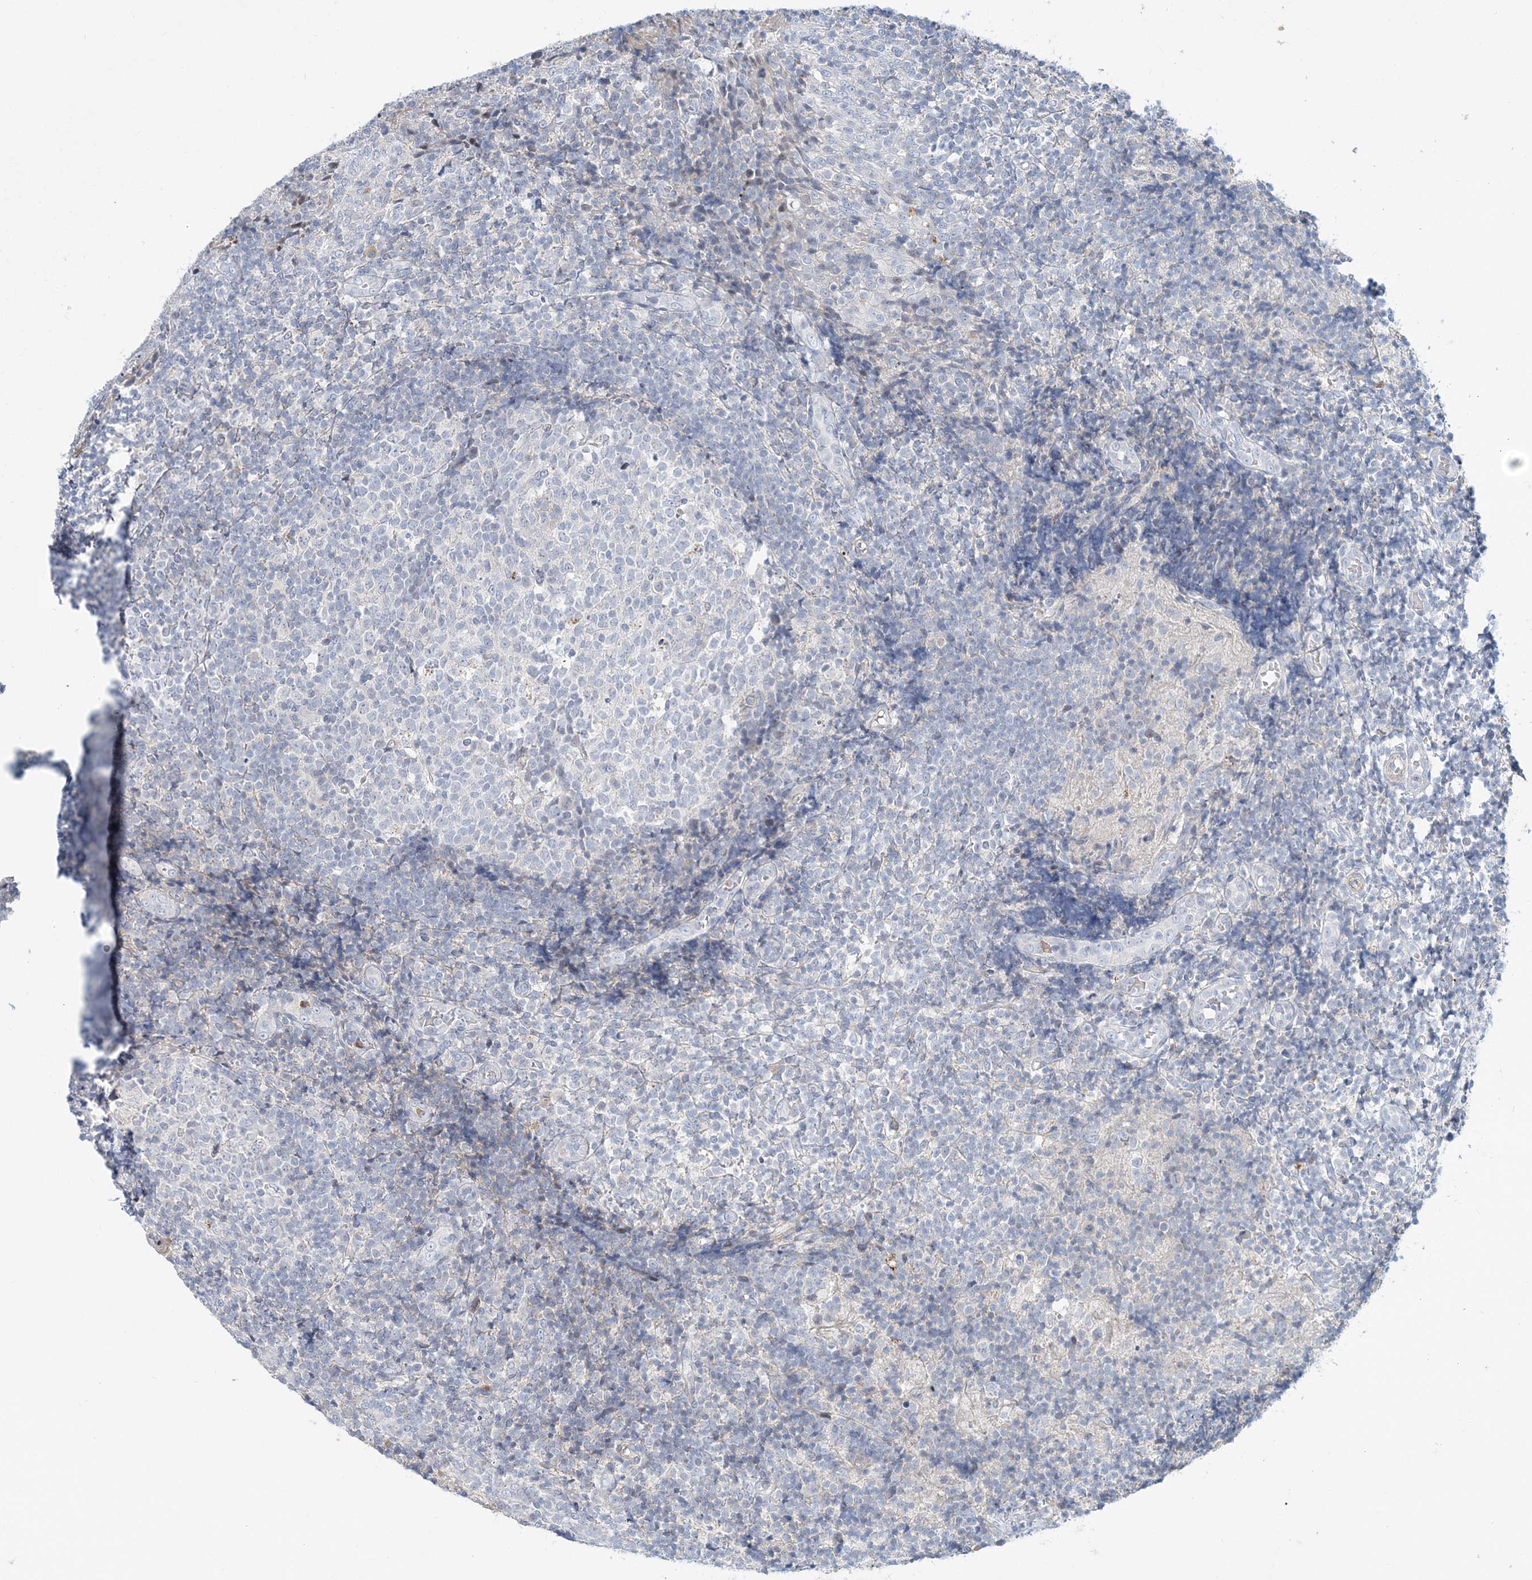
{"staining": {"intensity": "negative", "quantity": "none", "location": "none"}, "tissue": "tonsil", "cell_type": "Germinal center cells", "image_type": "normal", "snomed": [{"axis": "morphology", "description": "Normal tissue, NOS"}, {"axis": "topography", "description": "Tonsil"}], "caption": "An image of tonsil stained for a protein exhibits no brown staining in germinal center cells. (Brightfield microscopy of DAB immunohistochemistry (IHC) at high magnification).", "gene": "DNAH5", "patient": {"sex": "female", "age": 19}}